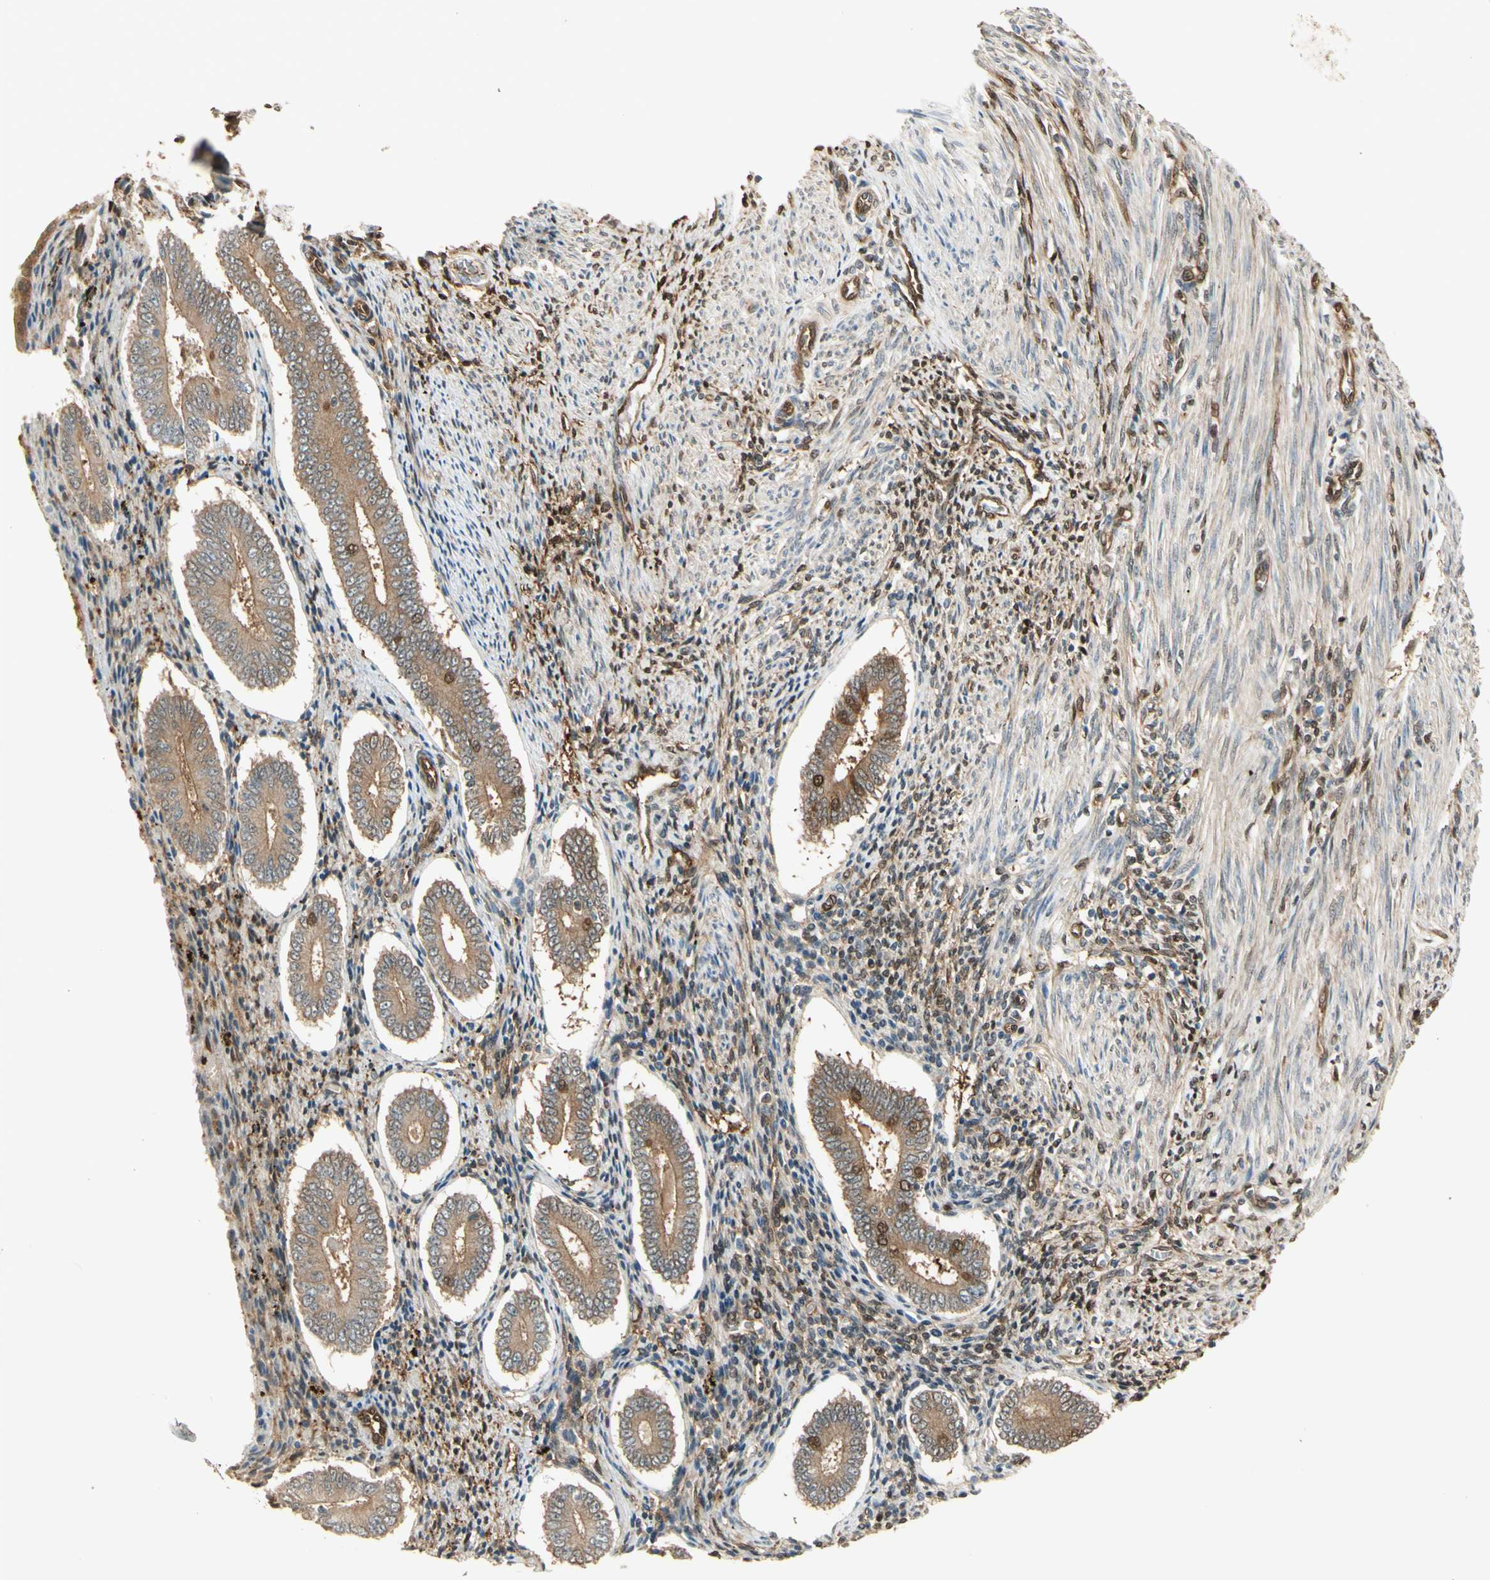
{"staining": {"intensity": "moderate", "quantity": "25%-75%", "location": "cytoplasmic/membranous,nuclear"}, "tissue": "endometrium", "cell_type": "Cells in endometrial stroma", "image_type": "normal", "snomed": [{"axis": "morphology", "description": "Normal tissue, NOS"}, {"axis": "topography", "description": "Endometrium"}], "caption": "Unremarkable endometrium was stained to show a protein in brown. There is medium levels of moderate cytoplasmic/membranous,nuclear staining in about 25%-75% of cells in endometrial stroma. (DAB (3,3'-diaminobenzidine) = brown stain, brightfield microscopy at high magnification).", "gene": "SERPINB6", "patient": {"sex": "female", "age": 42}}